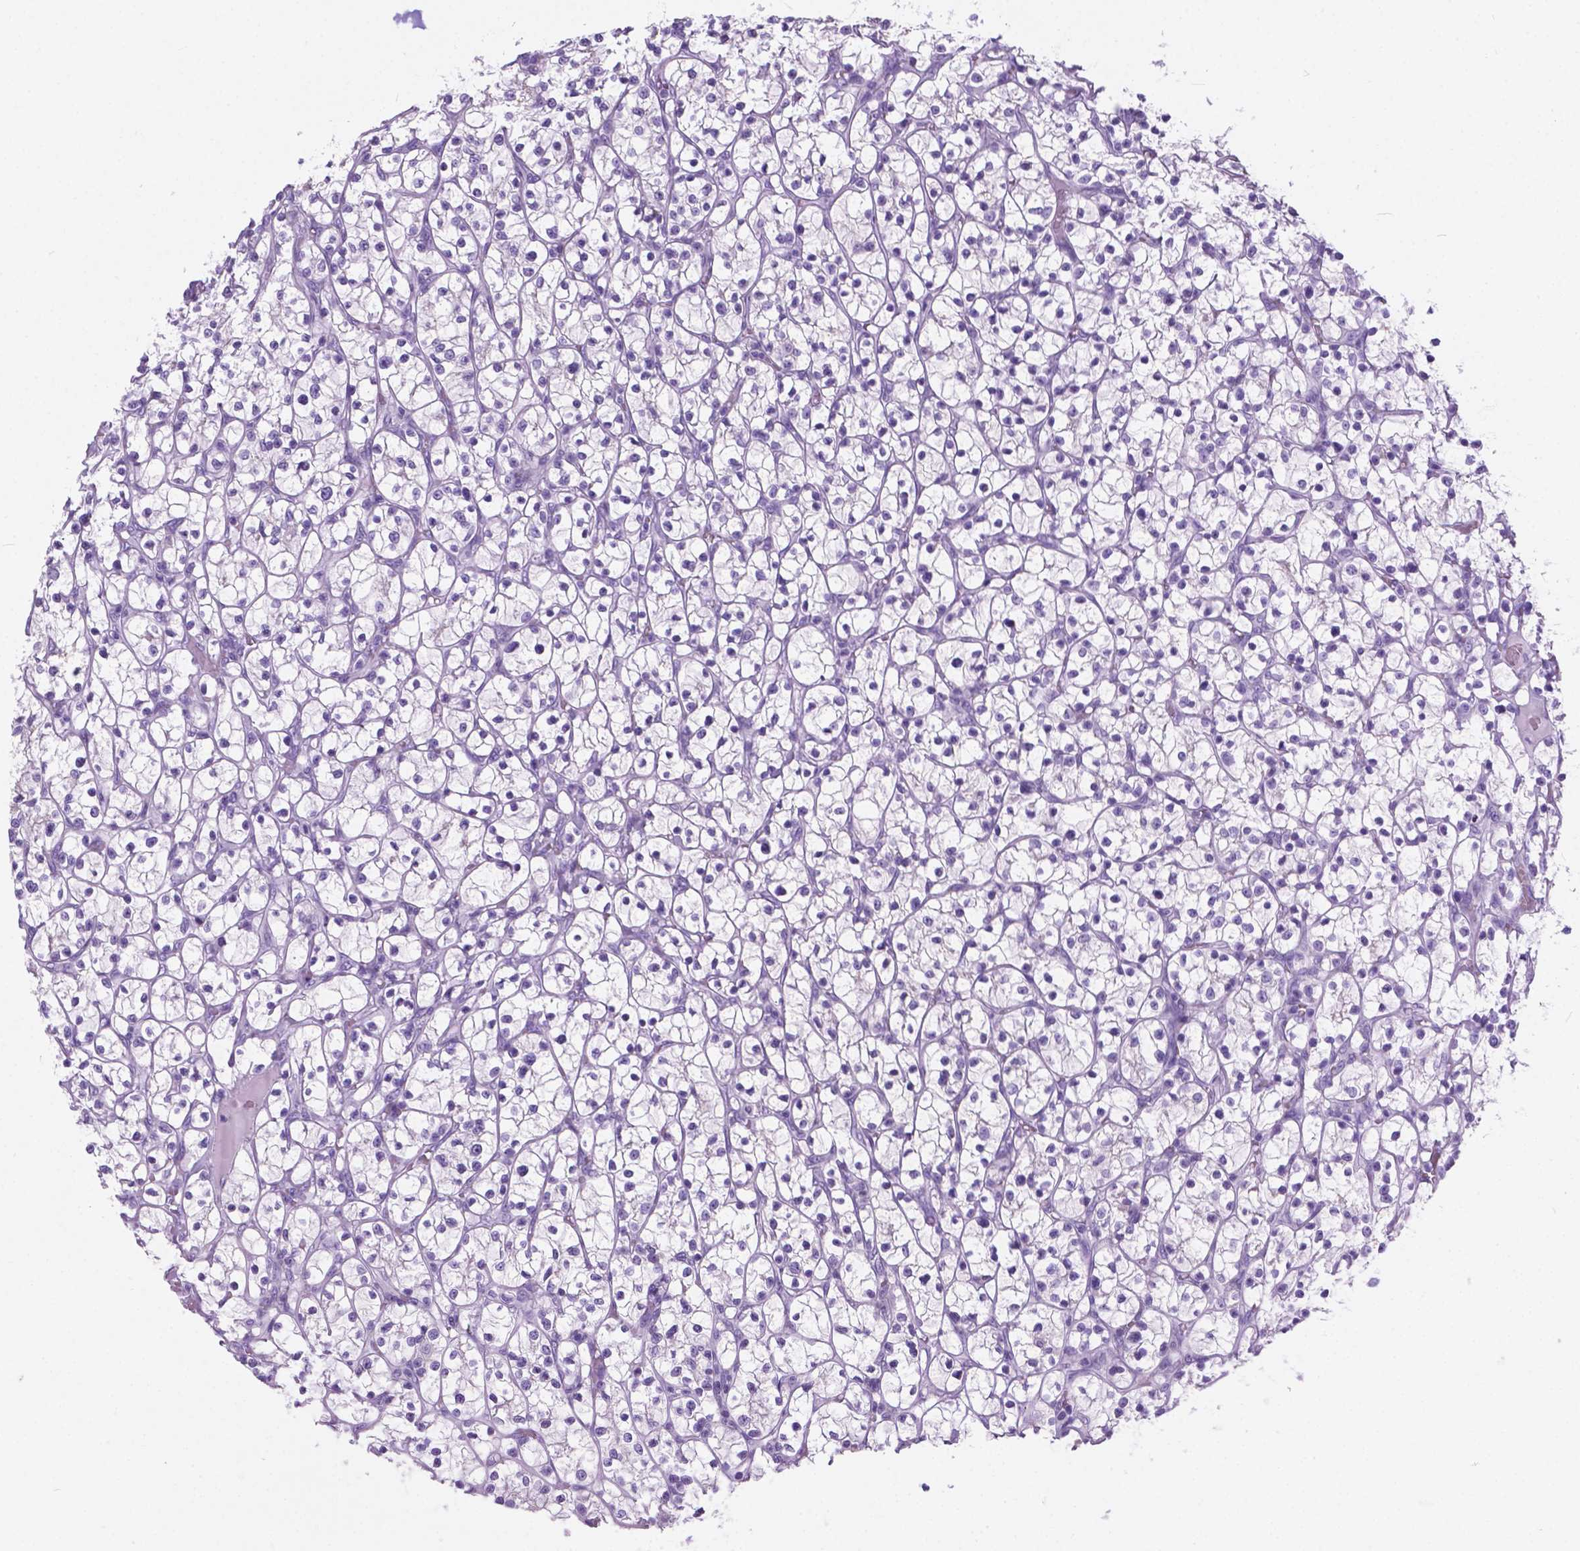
{"staining": {"intensity": "negative", "quantity": "none", "location": "none"}, "tissue": "renal cancer", "cell_type": "Tumor cells", "image_type": "cancer", "snomed": [{"axis": "morphology", "description": "Adenocarcinoma, NOS"}, {"axis": "topography", "description": "Kidney"}], "caption": "Photomicrograph shows no significant protein positivity in tumor cells of renal cancer (adenocarcinoma). The staining was performed using DAB to visualize the protein expression in brown, while the nuclei were stained in blue with hematoxylin (Magnification: 20x).", "gene": "ARMS2", "patient": {"sex": "female", "age": 64}}